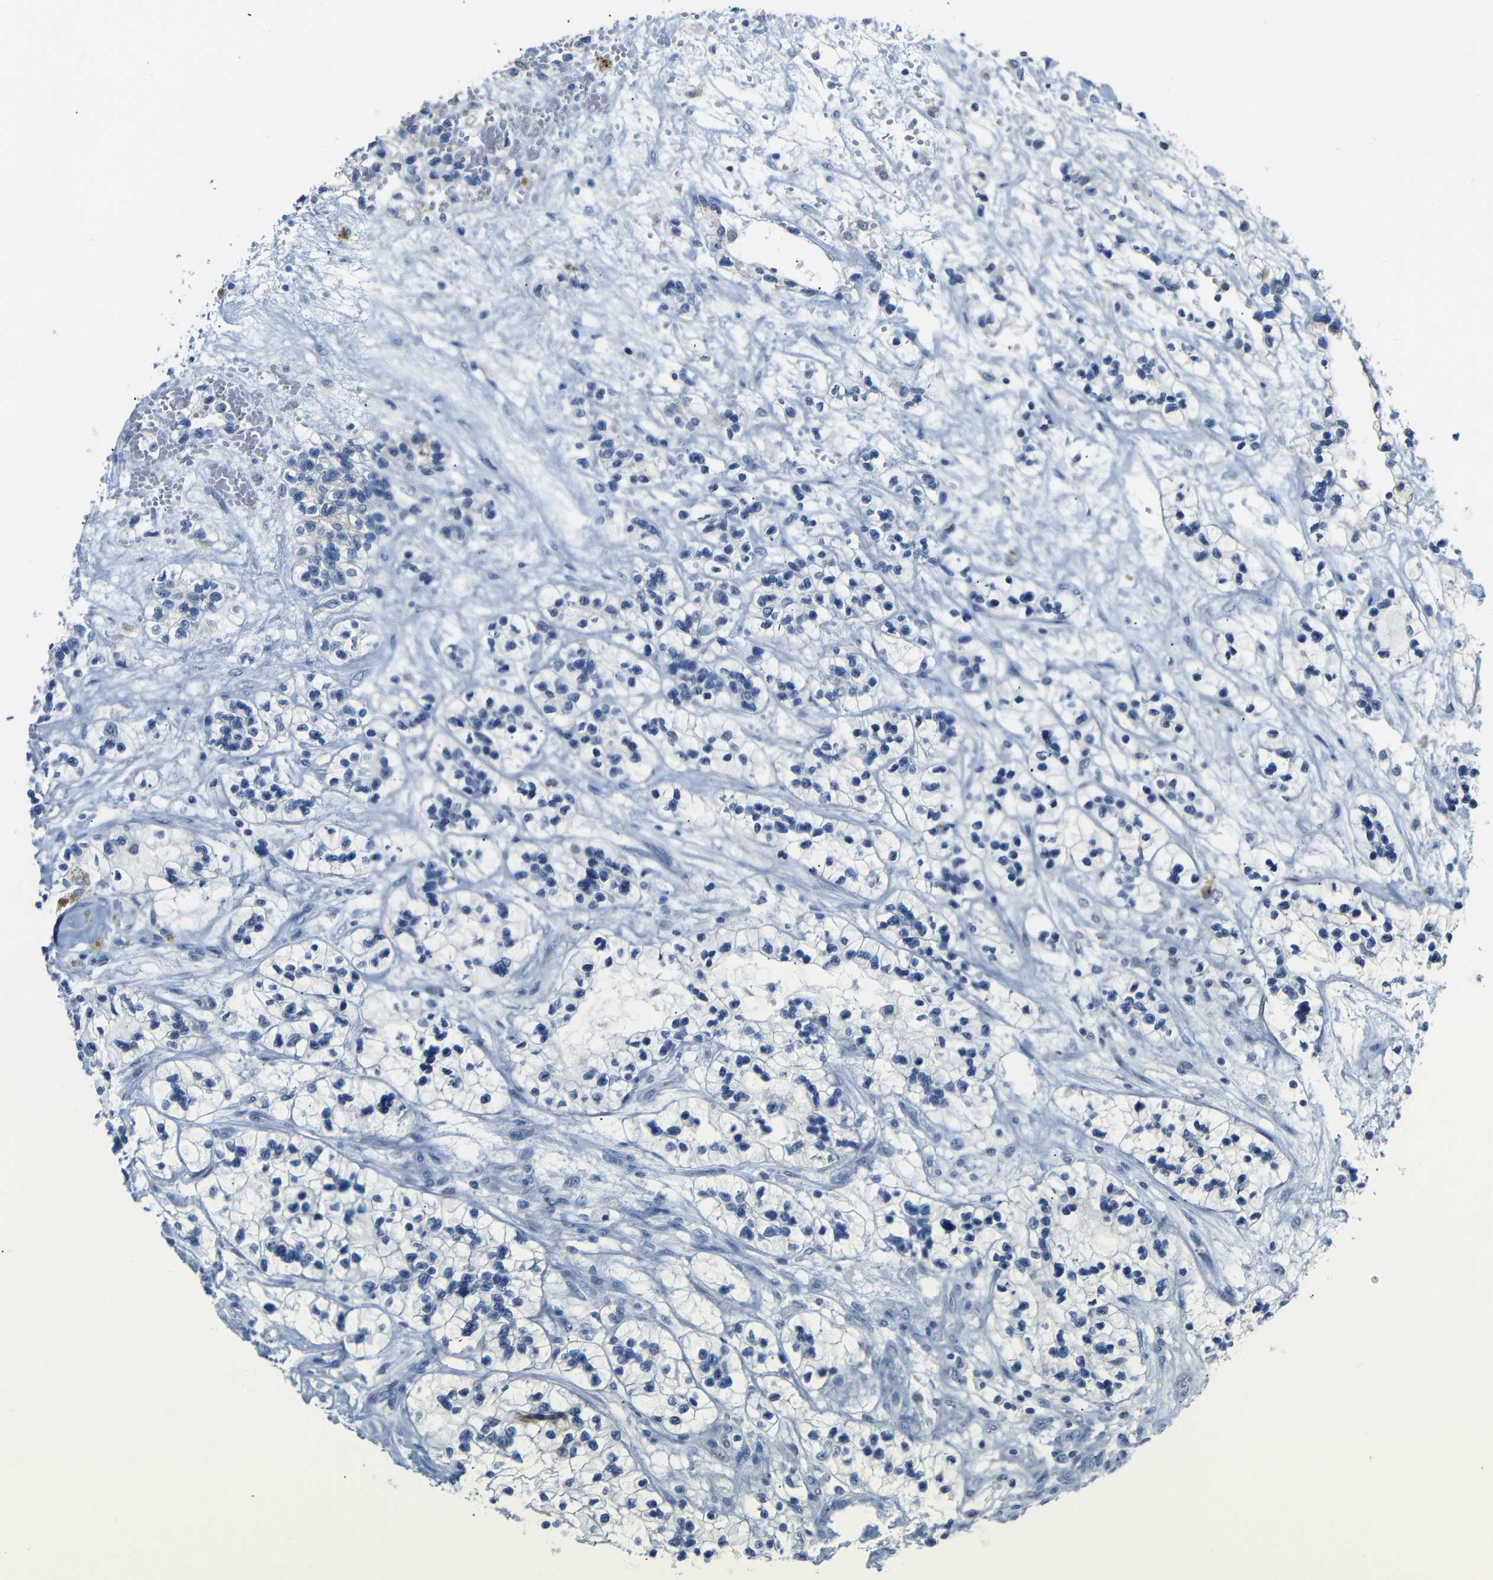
{"staining": {"intensity": "negative", "quantity": "none", "location": "none"}, "tissue": "renal cancer", "cell_type": "Tumor cells", "image_type": "cancer", "snomed": [{"axis": "morphology", "description": "Adenocarcinoma, NOS"}, {"axis": "topography", "description": "Kidney"}], "caption": "Tumor cells show no significant protein positivity in renal cancer (adenocarcinoma). (Brightfield microscopy of DAB (3,3'-diaminobenzidine) immunohistochemistry (IHC) at high magnification).", "gene": "C15orf48", "patient": {"sex": "female", "age": 57}}